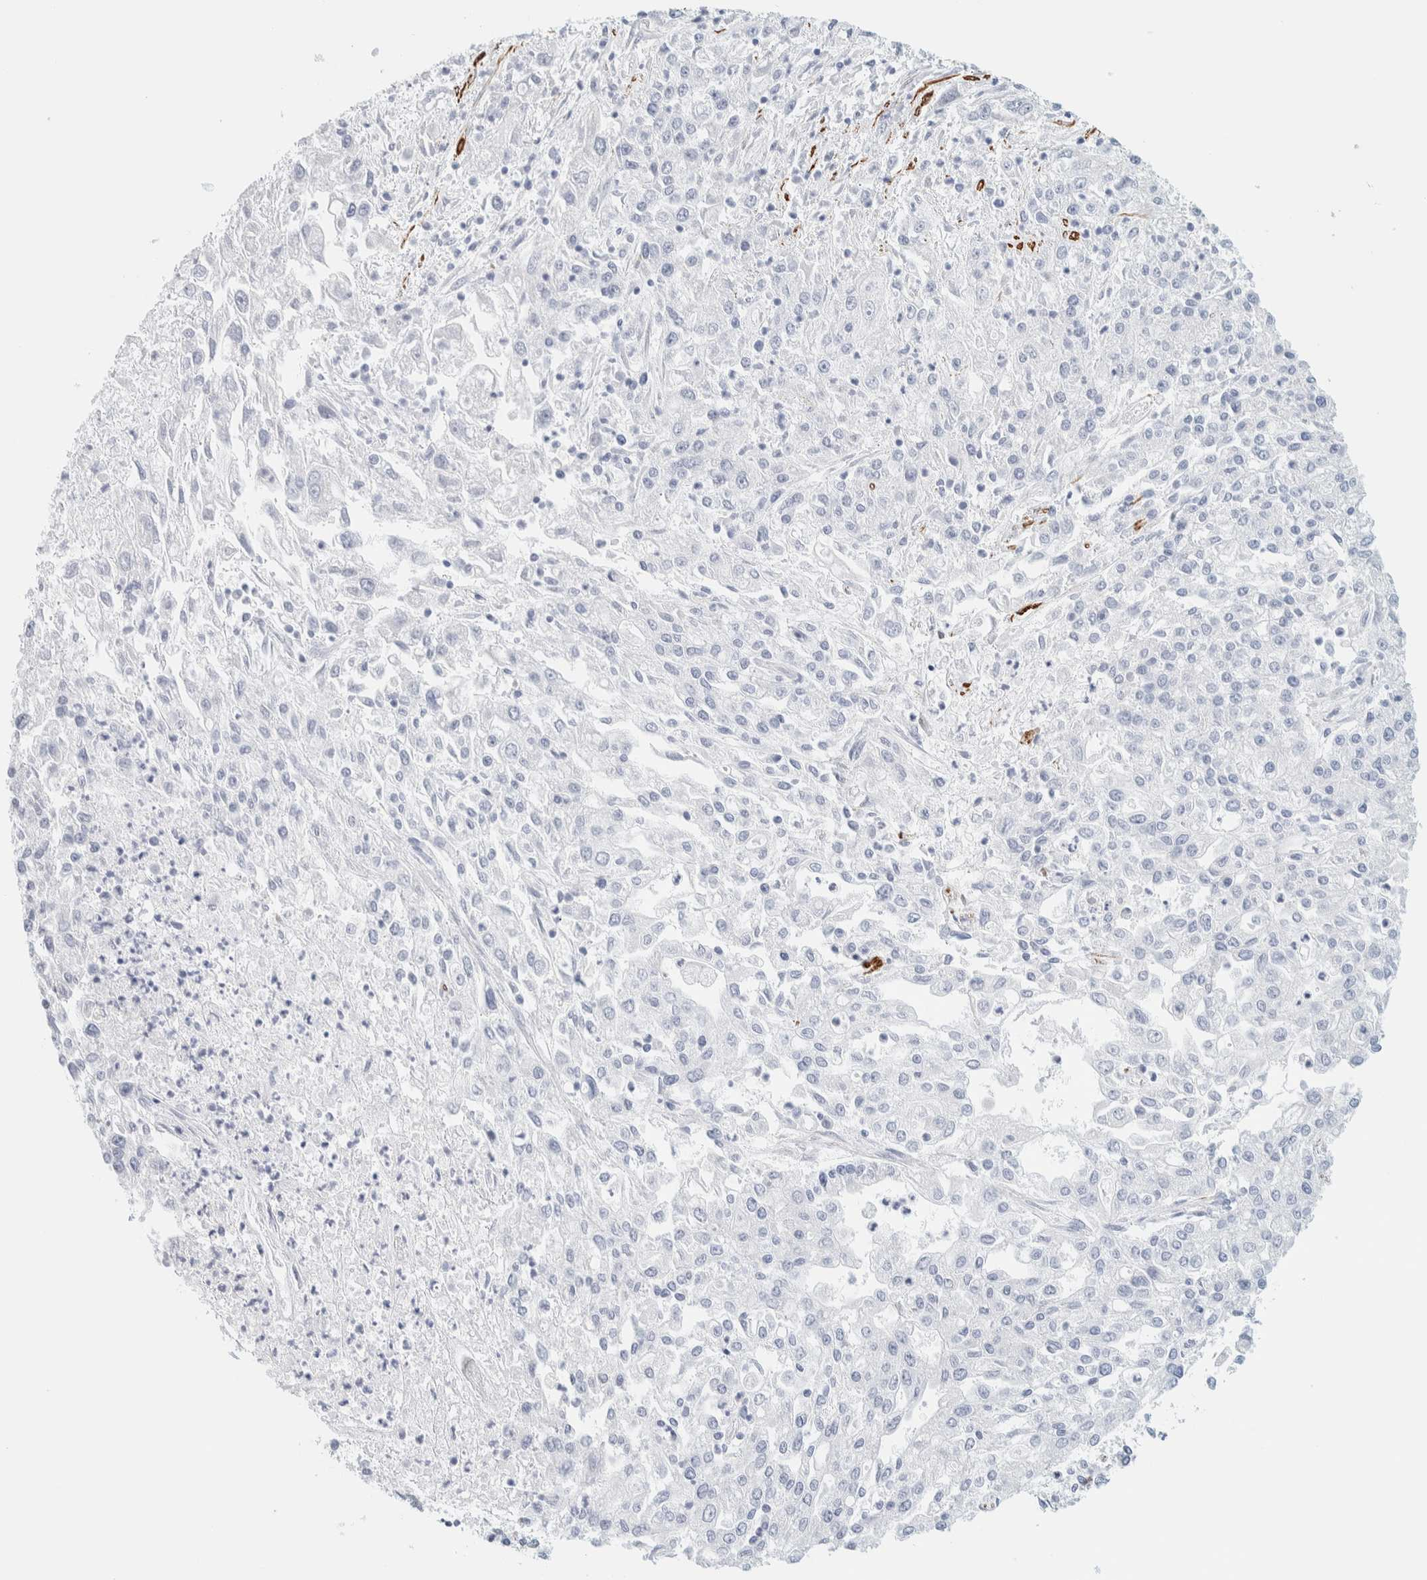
{"staining": {"intensity": "negative", "quantity": "none", "location": "none"}, "tissue": "endometrial cancer", "cell_type": "Tumor cells", "image_type": "cancer", "snomed": [{"axis": "morphology", "description": "Adenocarcinoma, NOS"}, {"axis": "topography", "description": "Endometrium"}], "caption": "This is an immunohistochemistry histopathology image of endometrial cancer. There is no staining in tumor cells.", "gene": "AFMID", "patient": {"sex": "female", "age": 49}}